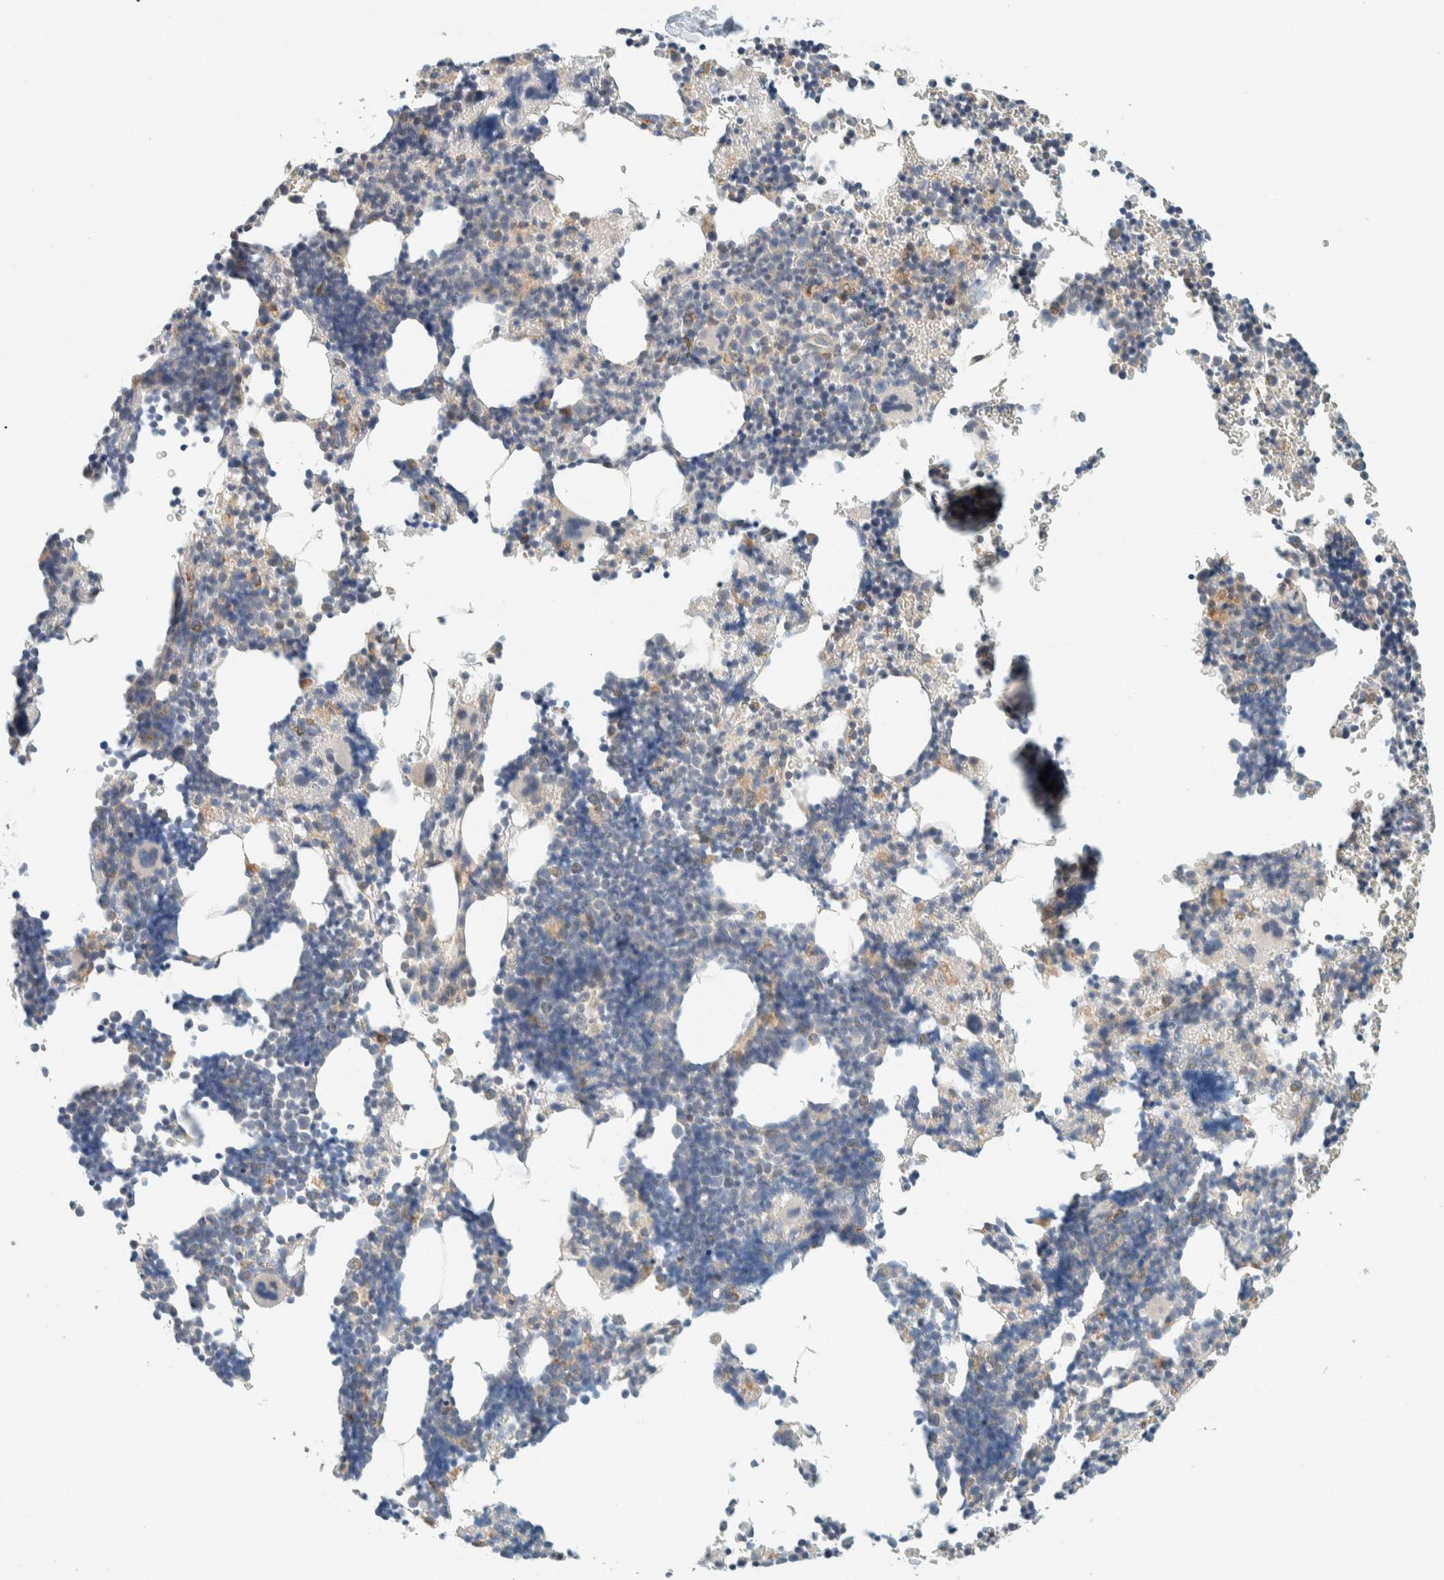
{"staining": {"intensity": "negative", "quantity": "none", "location": "none"}, "tissue": "bone marrow", "cell_type": "Hematopoietic cells", "image_type": "normal", "snomed": [{"axis": "morphology", "description": "Normal tissue, NOS"}, {"axis": "morphology", "description": "Inflammation, NOS"}, {"axis": "topography", "description": "Bone marrow"}], "caption": "Histopathology image shows no significant protein staining in hematopoietic cells of benign bone marrow. The staining was performed using DAB (3,3'-diaminobenzidine) to visualize the protein expression in brown, while the nuclei were stained in blue with hematoxylin (Magnification: 20x).", "gene": "SUMF2", "patient": {"sex": "male", "age": 31}}